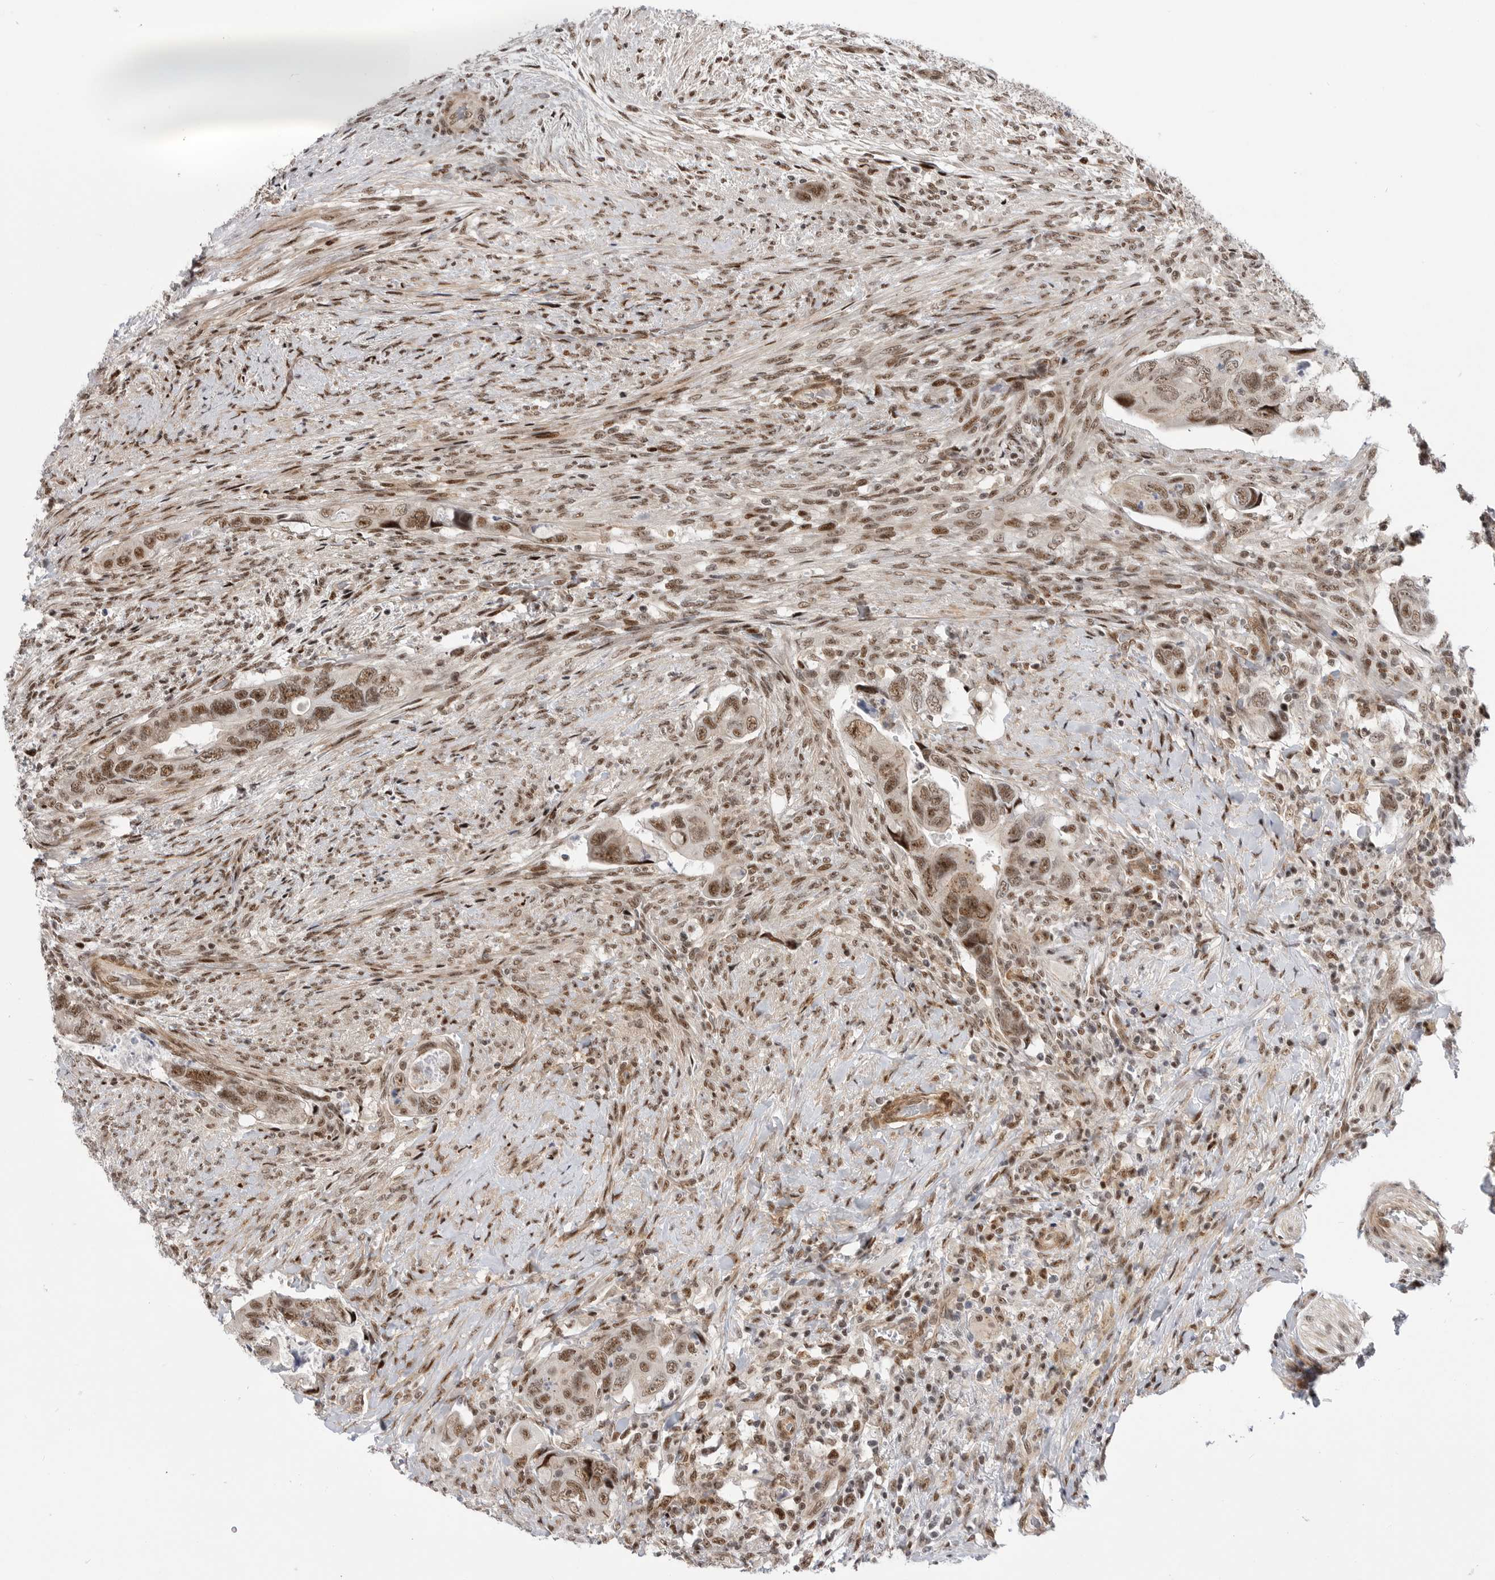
{"staining": {"intensity": "moderate", "quantity": ">75%", "location": "nuclear"}, "tissue": "colorectal cancer", "cell_type": "Tumor cells", "image_type": "cancer", "snomed": [{"axis": "morphology", "description": "Adenocarcinoma, NOS"}, {"axis": "topography", "description": "Rectum"}], "caption": "Immunohistochemistry staining of colorectal cancer (adenocarcinoma), which displays medium levels of moderate nuclear positivity in approximately >75% of tumor cells indicating moderate nuclear protein positivity. The staining was performed using DAB (brown) for protein detection and nuclei were counterstained in hematoxylin (blue).", "gene": "GPATCH2", "patient": {"sex": "male", "age": 63}}